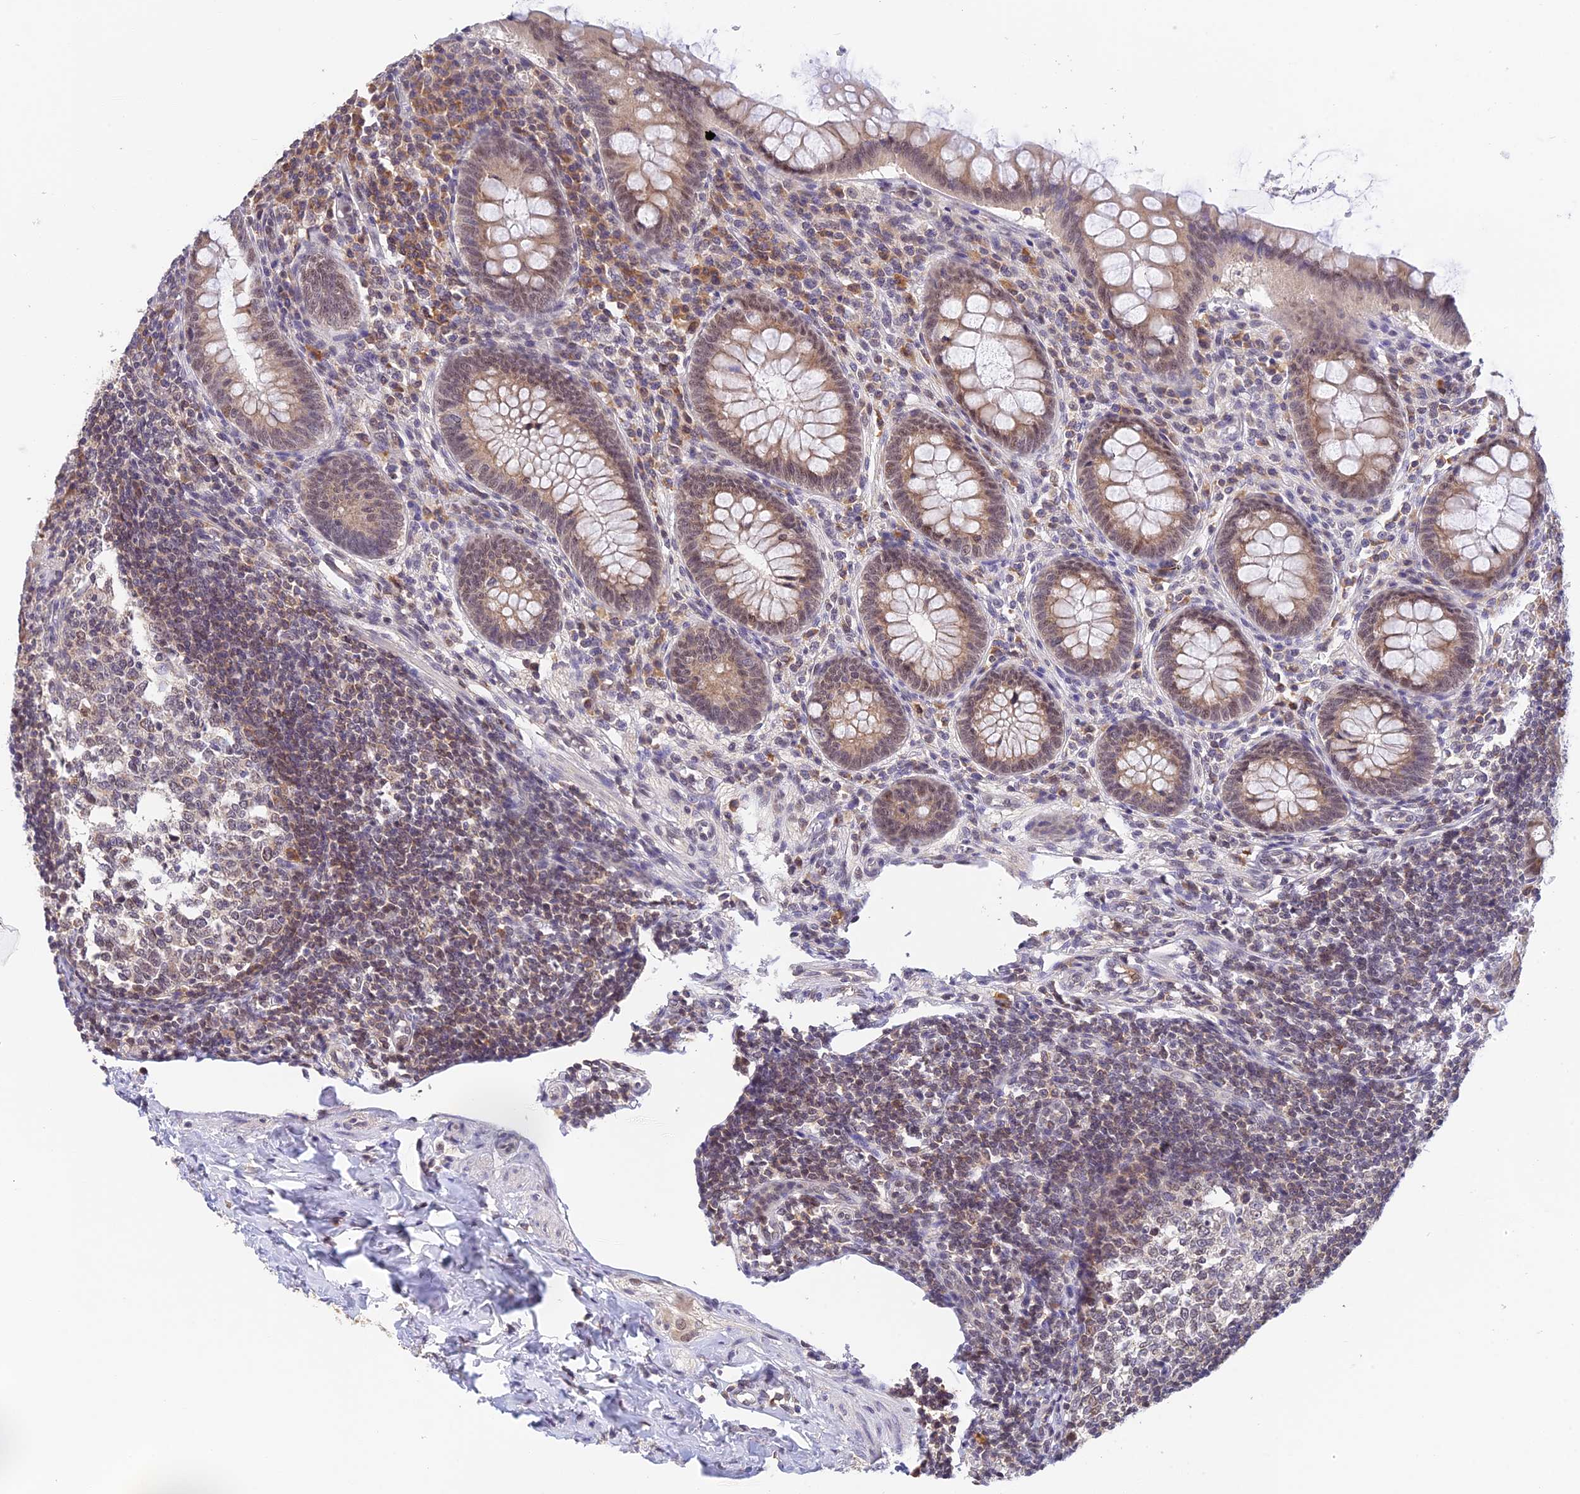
{"staining": {"intensity": "weak", "quantity": ">75%", "location": "cytoplasmic/membranous,nuclear"}, "tissue": "appendix", "cell_type": "Glandular cells", "image_type": "normal", "snomed": [{"axis": "morphology", "description": "Normal tissue, NOS"}, {"axis": "topography", "description": "Appendix"}], "caption": "Immunohistochemical staining of unremarkable appendix reveals >75% levels of weak cytoplasmic/membranous,nuclear protein expression in about >75% of glandular cells.", "gene": "PEX16", "patient": {"sex": "female", "age": 33}}